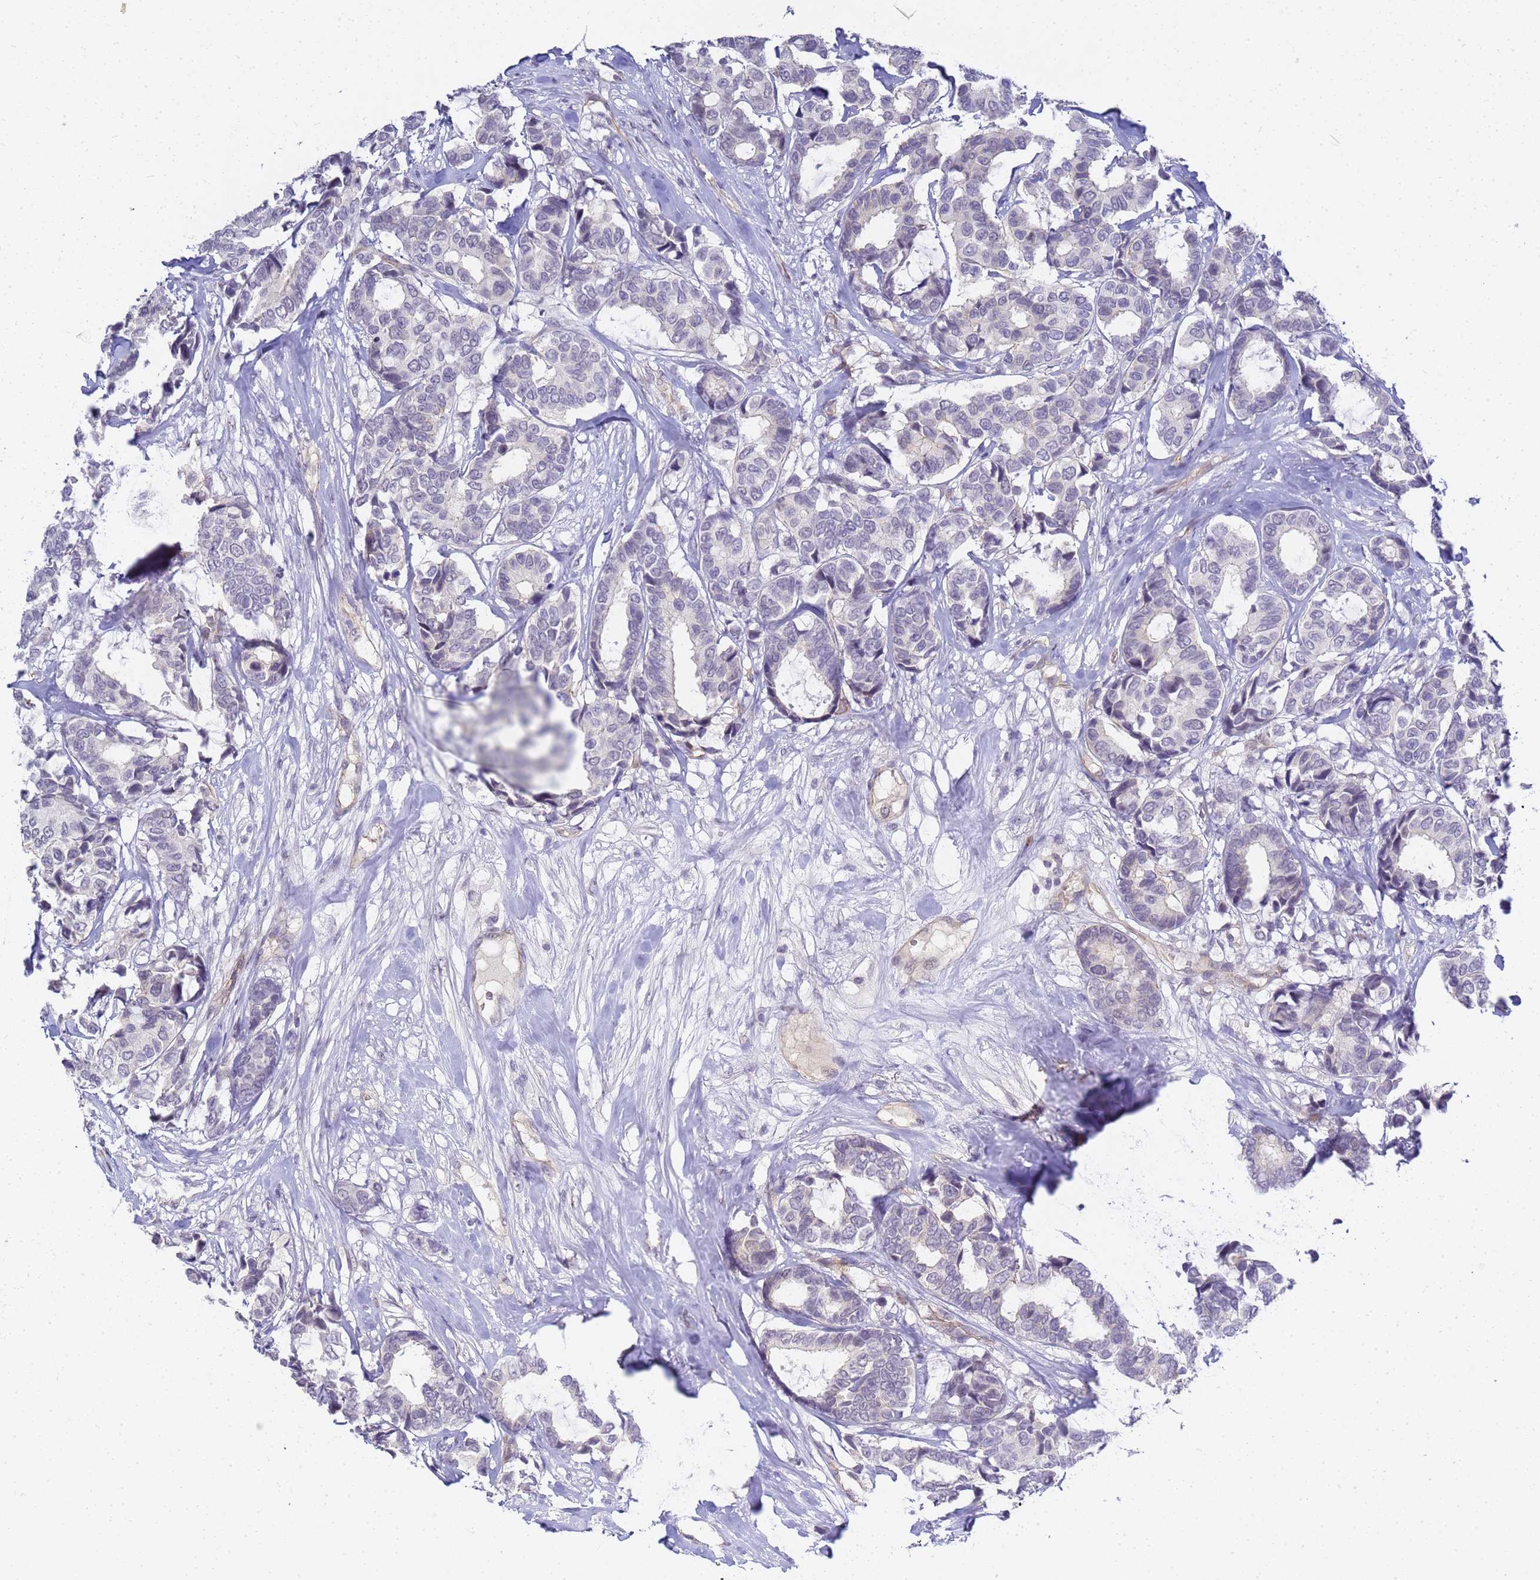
{"staining": {"intensity": "negative", "quantity": "none", "location": "none"}, "tissue": "breast cancer", "cell_type": "Tumor cells", "image_type": "cancer", "snomed": [{"axis": "morphology", "description": "Duct carcinoma"}, {"axis": "topography", "description": "Breast"}], "caption": "A photomicrograph of breast cancer (intraductal carcinoma) stained for a protein reveals no brown staining in tumor cells.", "gene": "GON4L", "patient": {"sex": "female", "age": 87}}